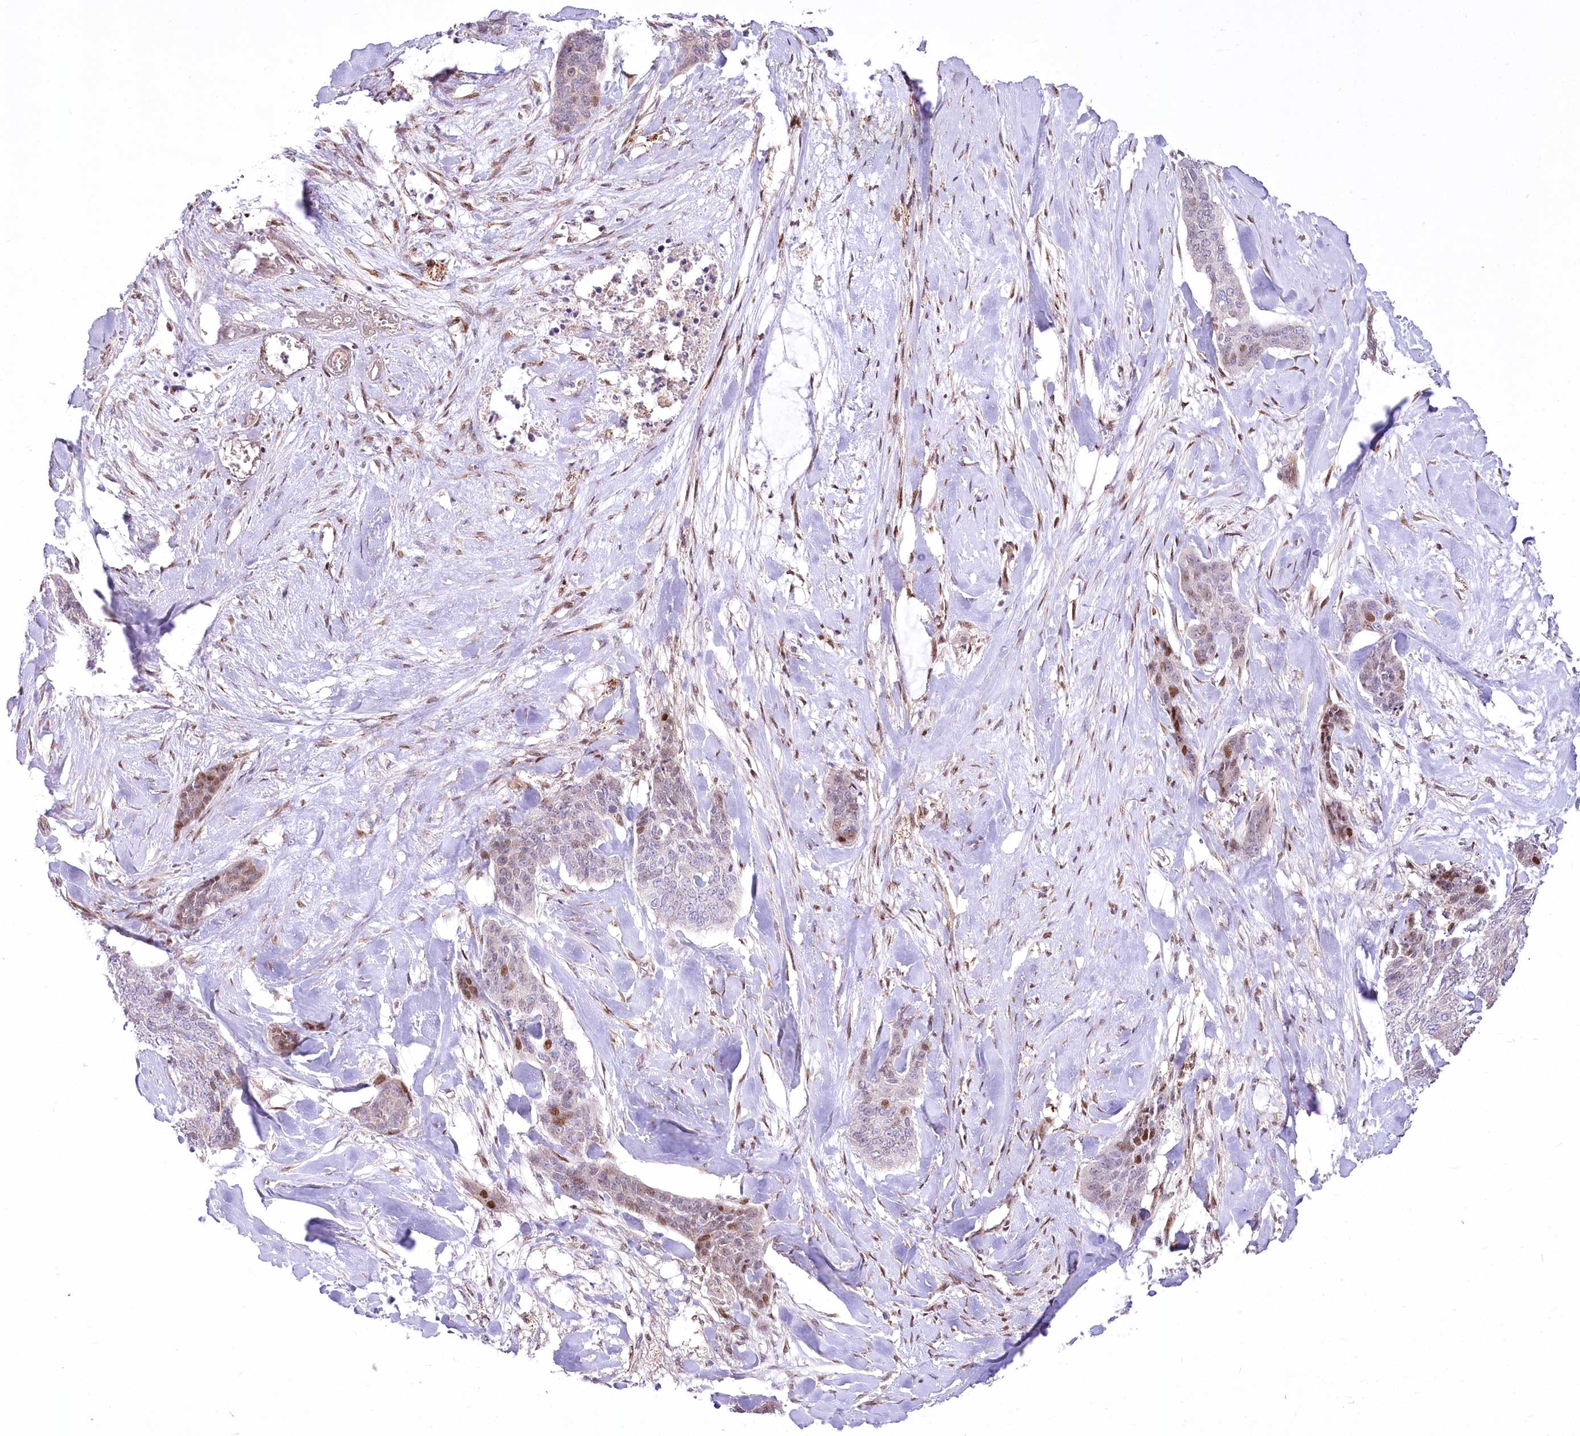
{"staining": {"intensity": "moderate", "quantity": "<25%", "location": "nuclear"}, "tissue": "skin cancer", "cell_type": "Tumor cells", "image_type": "cancer", "snomed": [{"axis": "morphology", "description": "Basal cell carcinoma"}, {"axis": "topography", "description": "Skin"}], "caption": "Basal cell carcinoma (skin) tissue demonstrates moderate nuclear positivity in approximately <25% of tumor cells, visualized by immunohistochemistry. (DAB = brown stain, brightfield microscopy at high magnification).", "gene": "CEP164", "patient": {"sex": "female", "age": 64}}